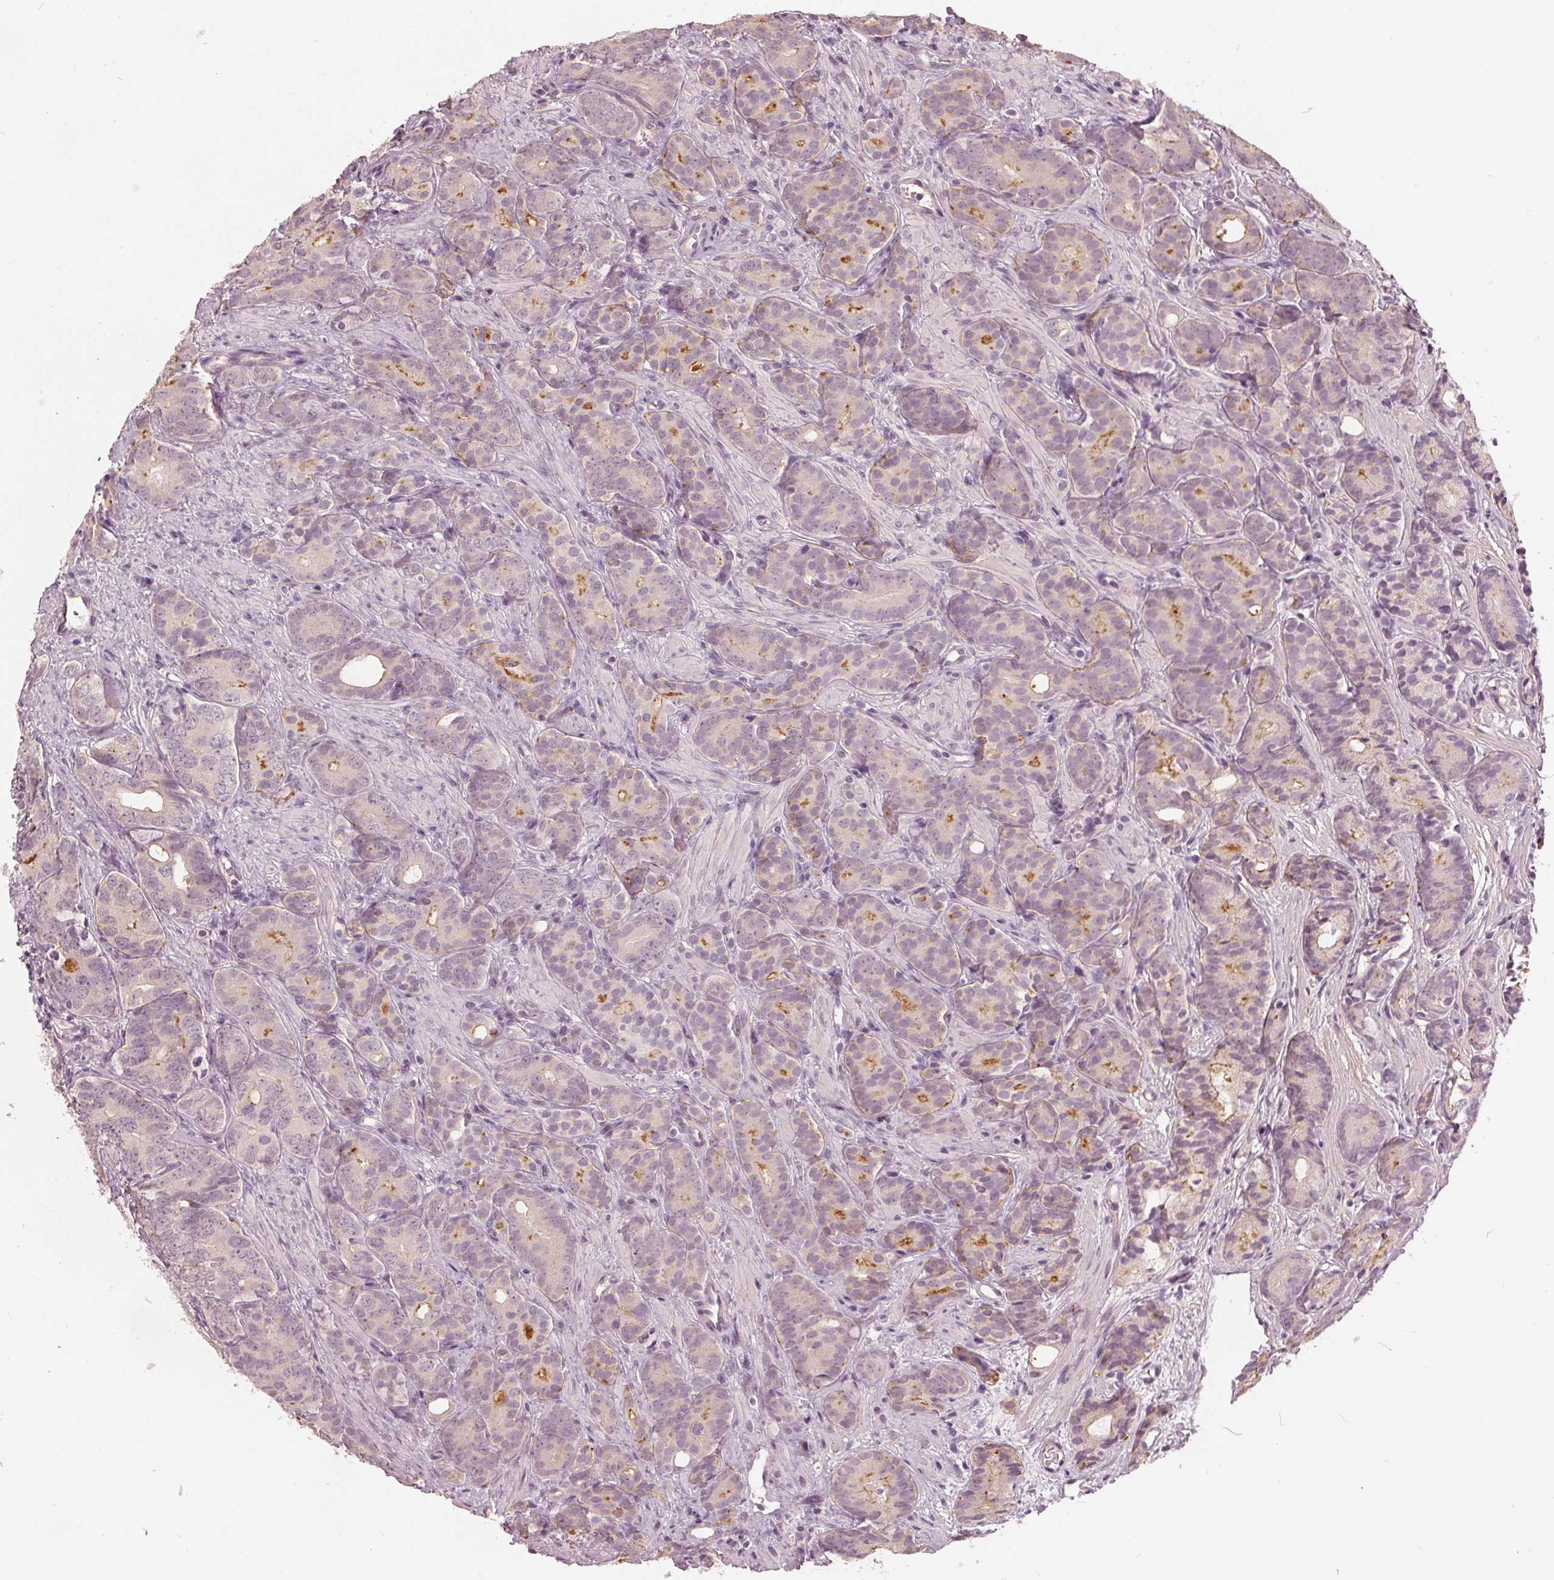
{"staining": {"intensity": "negative", "quantity": "none", "location": "none"}, "tissue": "prostate cancer", "cell_type": "Tumor cells", "image_type": "cancer", "snomed": [{"axis": "morphology", "description": "Adenocarcinoma, High grade"}, {"axis": "topography", "description": "Prostate"}], "caption": "Immunohistochemistry micrograph of human prostate high-grade adenocarcinoma stained for a protein (brown), which demonstrates no positivity in tumor cells. The staining is performed using DAB brown chromogen with nuclei counter-stained in using hematoxylin.", "gene": "KLK13", "patient": {"sex": "male", "age": 84}}